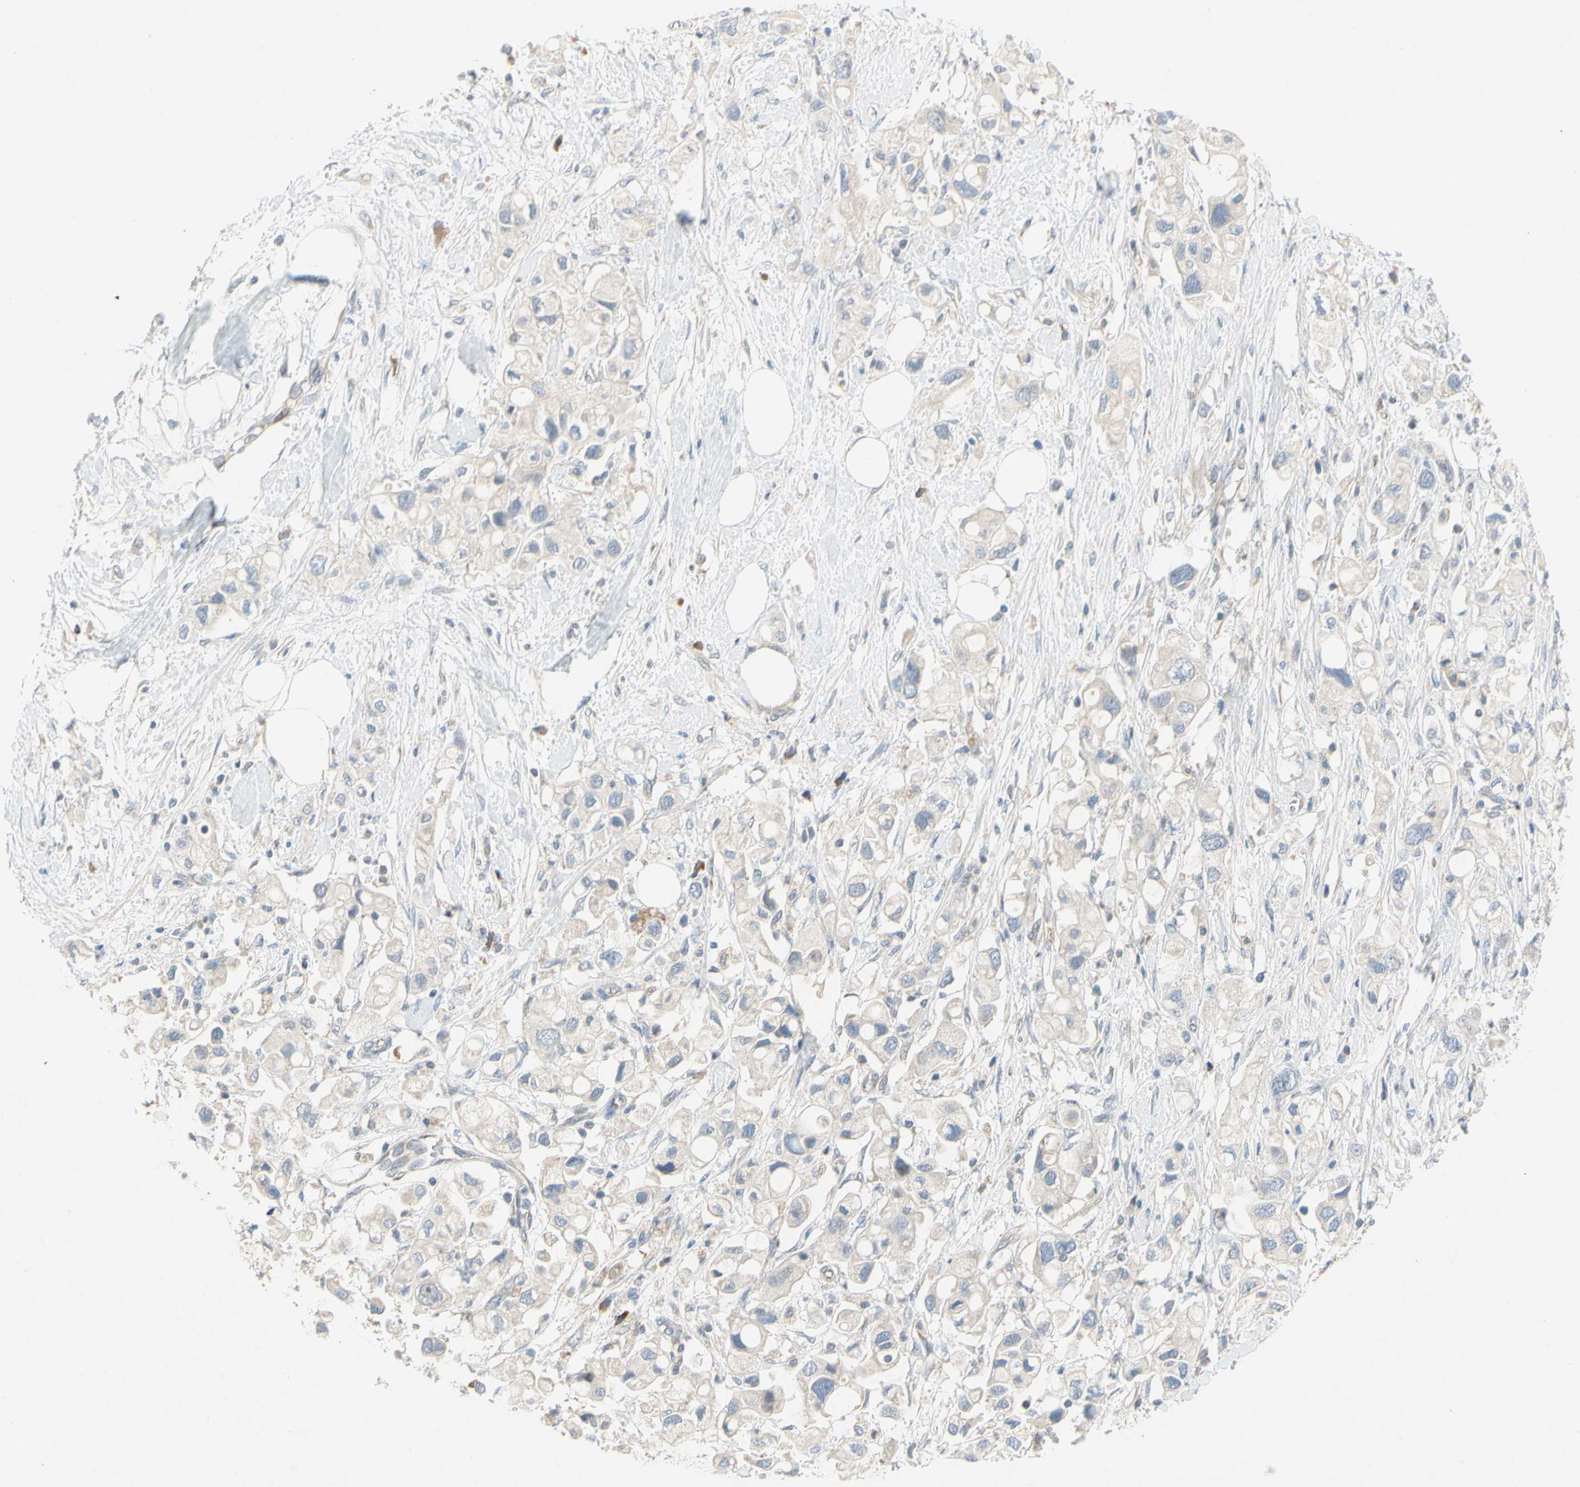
{"staining": {"intensity": "negative", "quantity": "none", "location": "none"}, "tissue": "pancreatic cancer", "cell_type": "Tumor cells", "image_type": "cancer", "snomed": [{"axis": "morphology", "description": "Adenocarcinoma, NOS"}, {"axis": "topography", "description": "Pancreas"}], "caption": "There is no significant staining in tumor cells of pancreatic cancer (adenocarcinoma).", "gene": "KLHDC8B", "patient": {"sex": "female", "age": 56}}